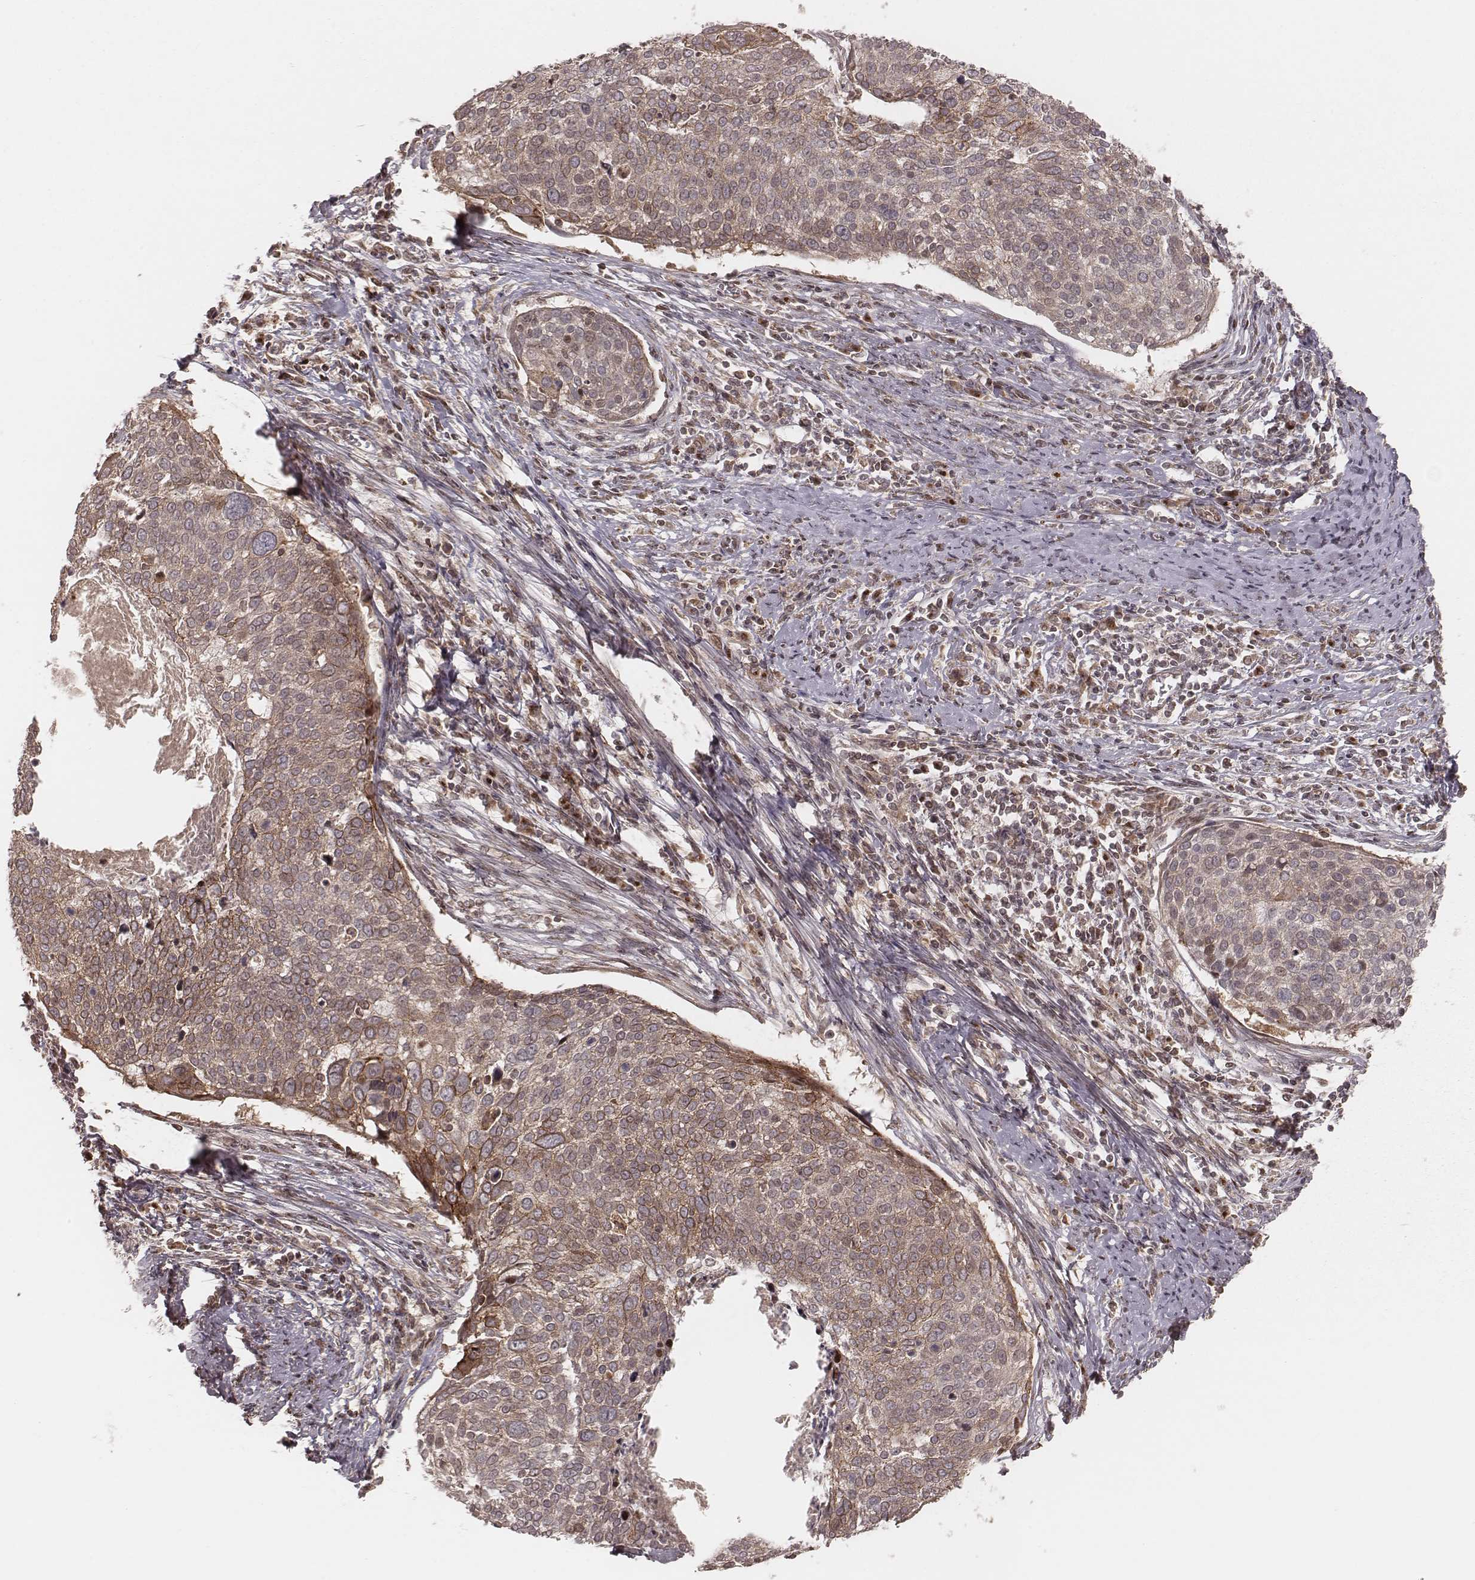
{"staining": {"intensity": "moderate", "quantity": "25%-75%", "location": "cytoplasmic/membranous"}, "tissue": "cervical cancer", "cell_type": "Tumor cells", "image_type": "cancer", "snomed": [{"axis": "morphology", "description": "Squamous cell carcinoma, NOS"}, {"axis": "topography", "description": "Cervix"}], "caption": "IHC photomicrograph of neoplastic tissue: human squamous cell carcinoma (cervical) stained using immunohistochemistry displays medium levels of moderate protein expression localized specifically in the cytoplasmic/membranous of tumor cells, appearing as a cytoplasmic/membranous brown color.", "gene": "MYO19", "patient": {"sex": "female", "age": 39}}